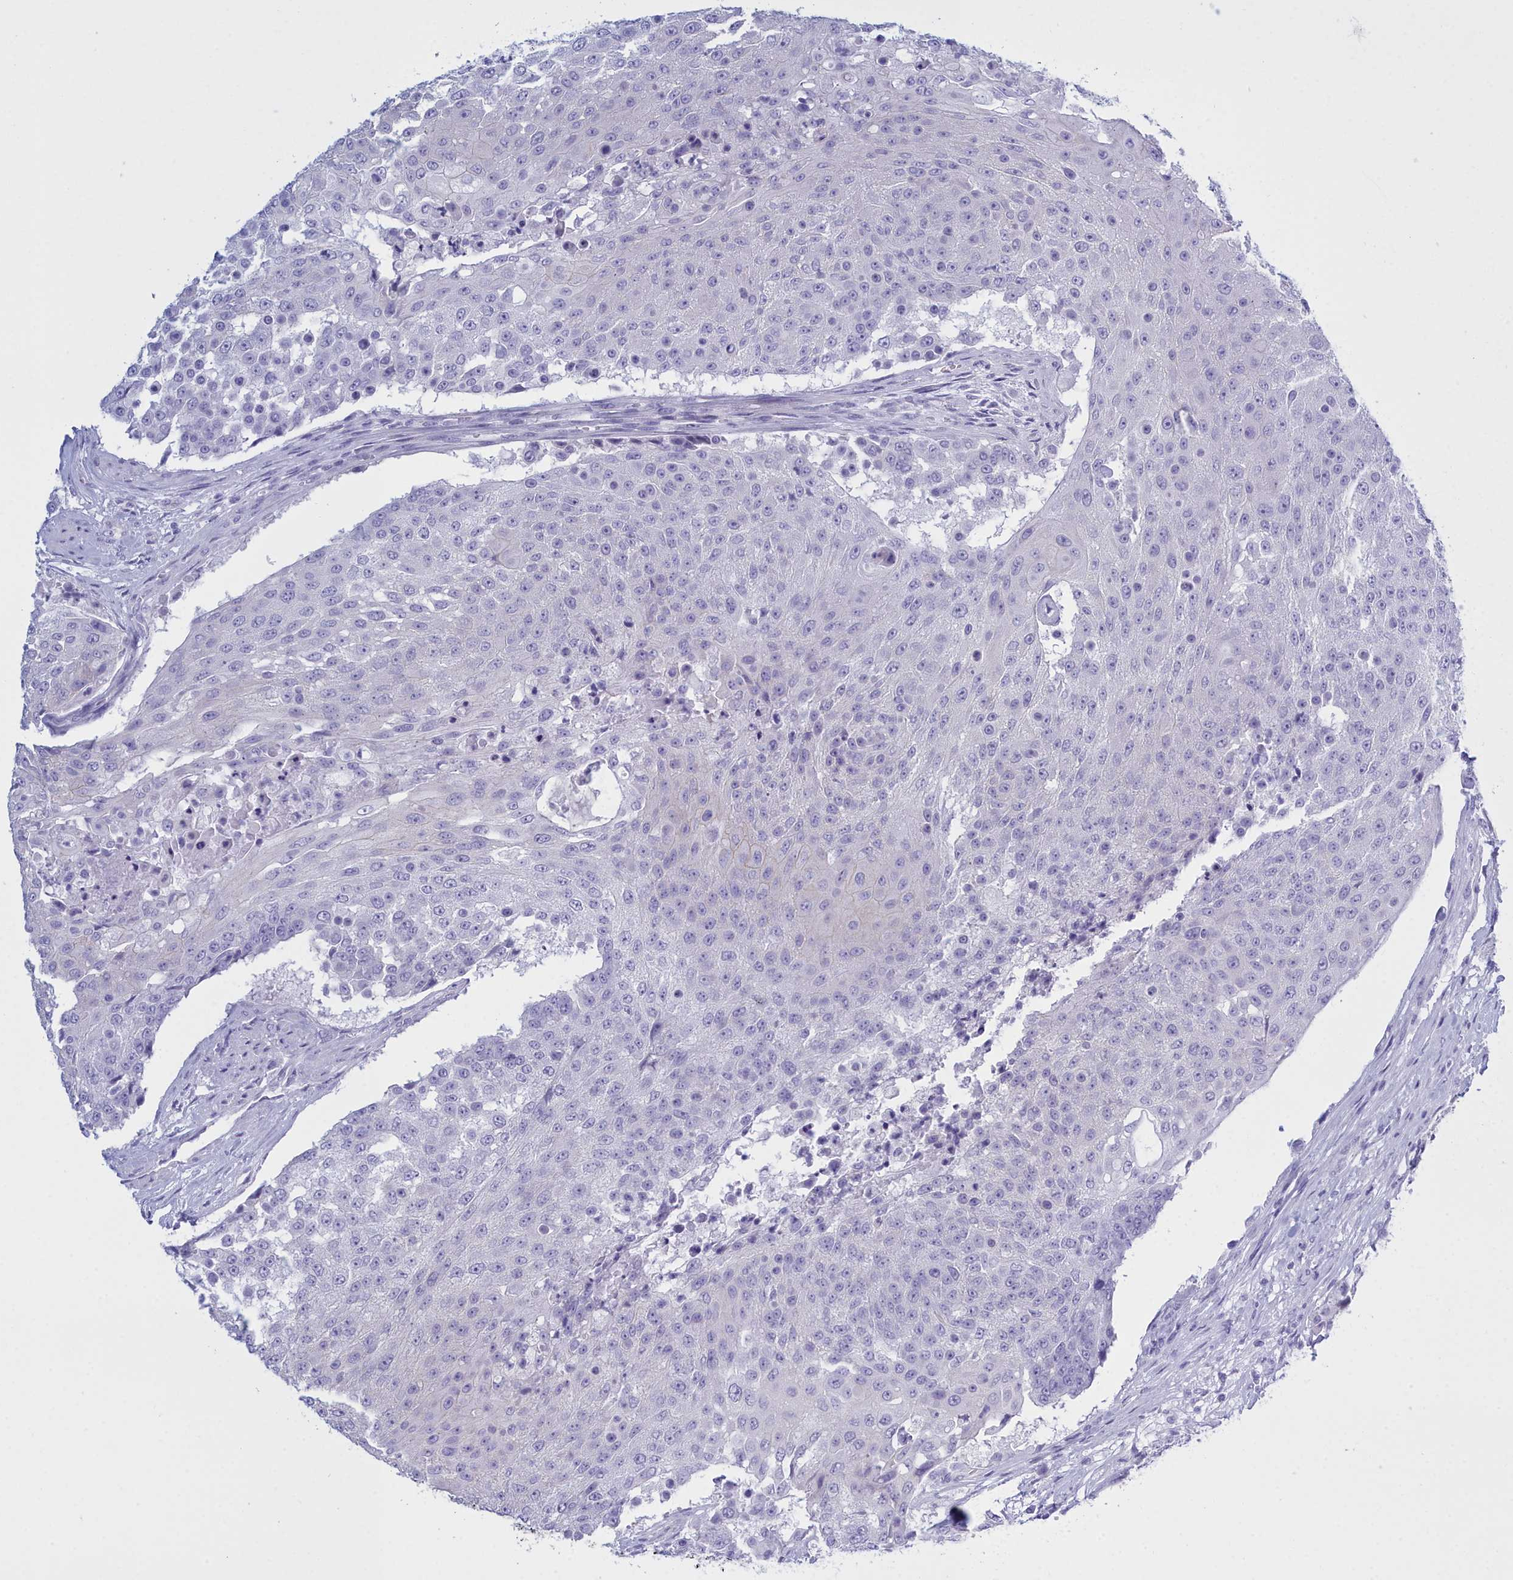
{"staining": {"intensity": "negative", "quantity": "none", "location": "none"}, "tissue": "urothelial cancer", "cell_type": "Tumor cells", "image_type": "cancer", "snomed": [{"axis": "morphology", "description": "Urothelial carcinoma, High grade"}, {"axis": "topography", "description": "Urinary bladder"}], "caption": "IHC image of urothelial cancer stained for a protein (brown), which displays no expression in tumor cells.", "gene": "TMEM97", "patient": {"sex": "female", "age": 63}}